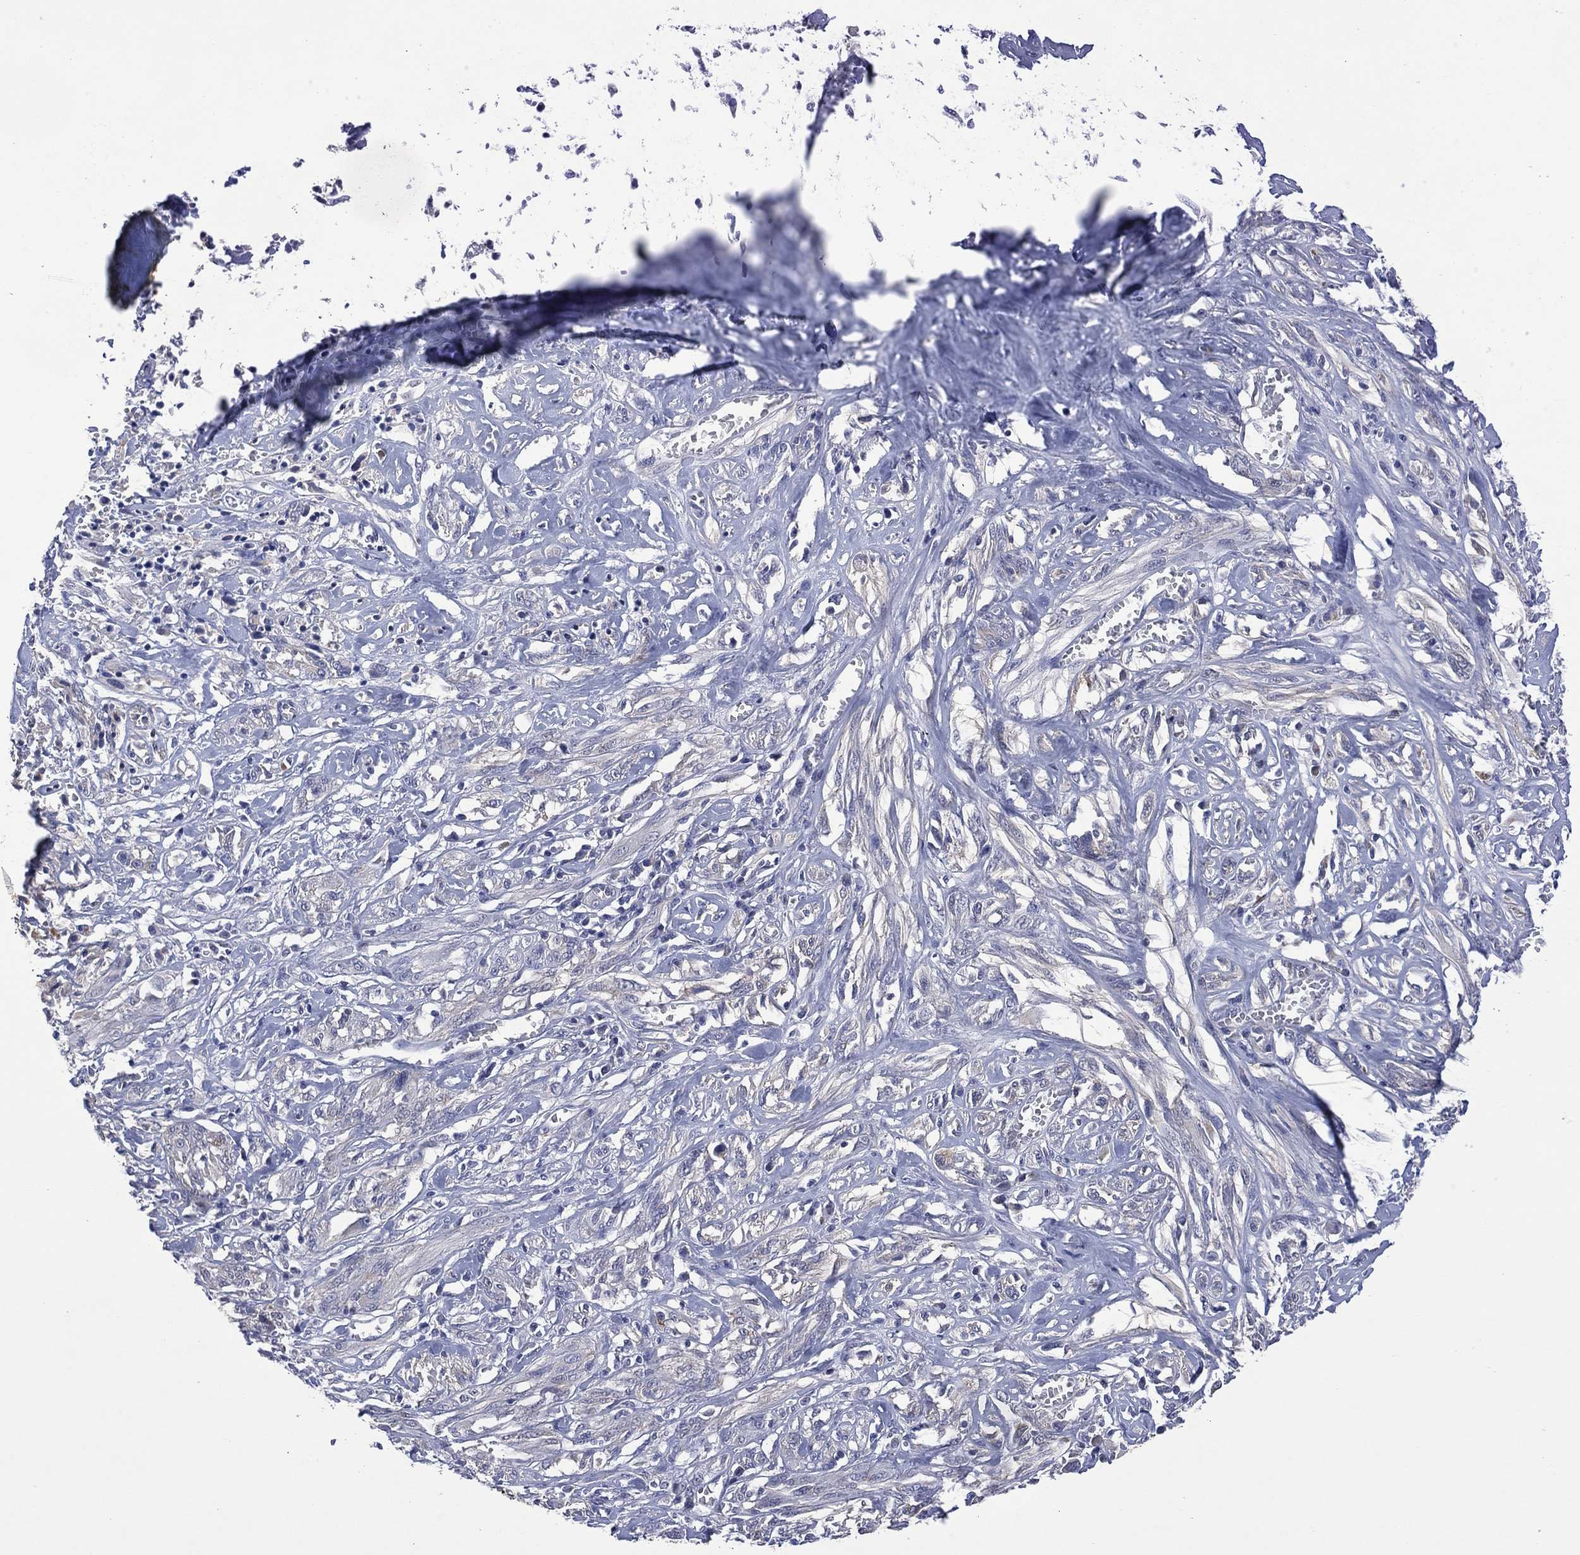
{"staining": {"intensity": "negative", "quantity": "none", "location": "none"}, "tissue": "melanoma", "cell_type": "Tumor cells", "image_type": "cancer", "snomed": [{"axis": "morphology", "description": "Malignant melanoma, NOS"}, {"axis": "topography", "description": "Skin"}], "caption": "The histopathology image exhibits no staining of tumor cells in melanoma.", "gene": "ASB10", "patient": {"sex": "female", "age": 91}}